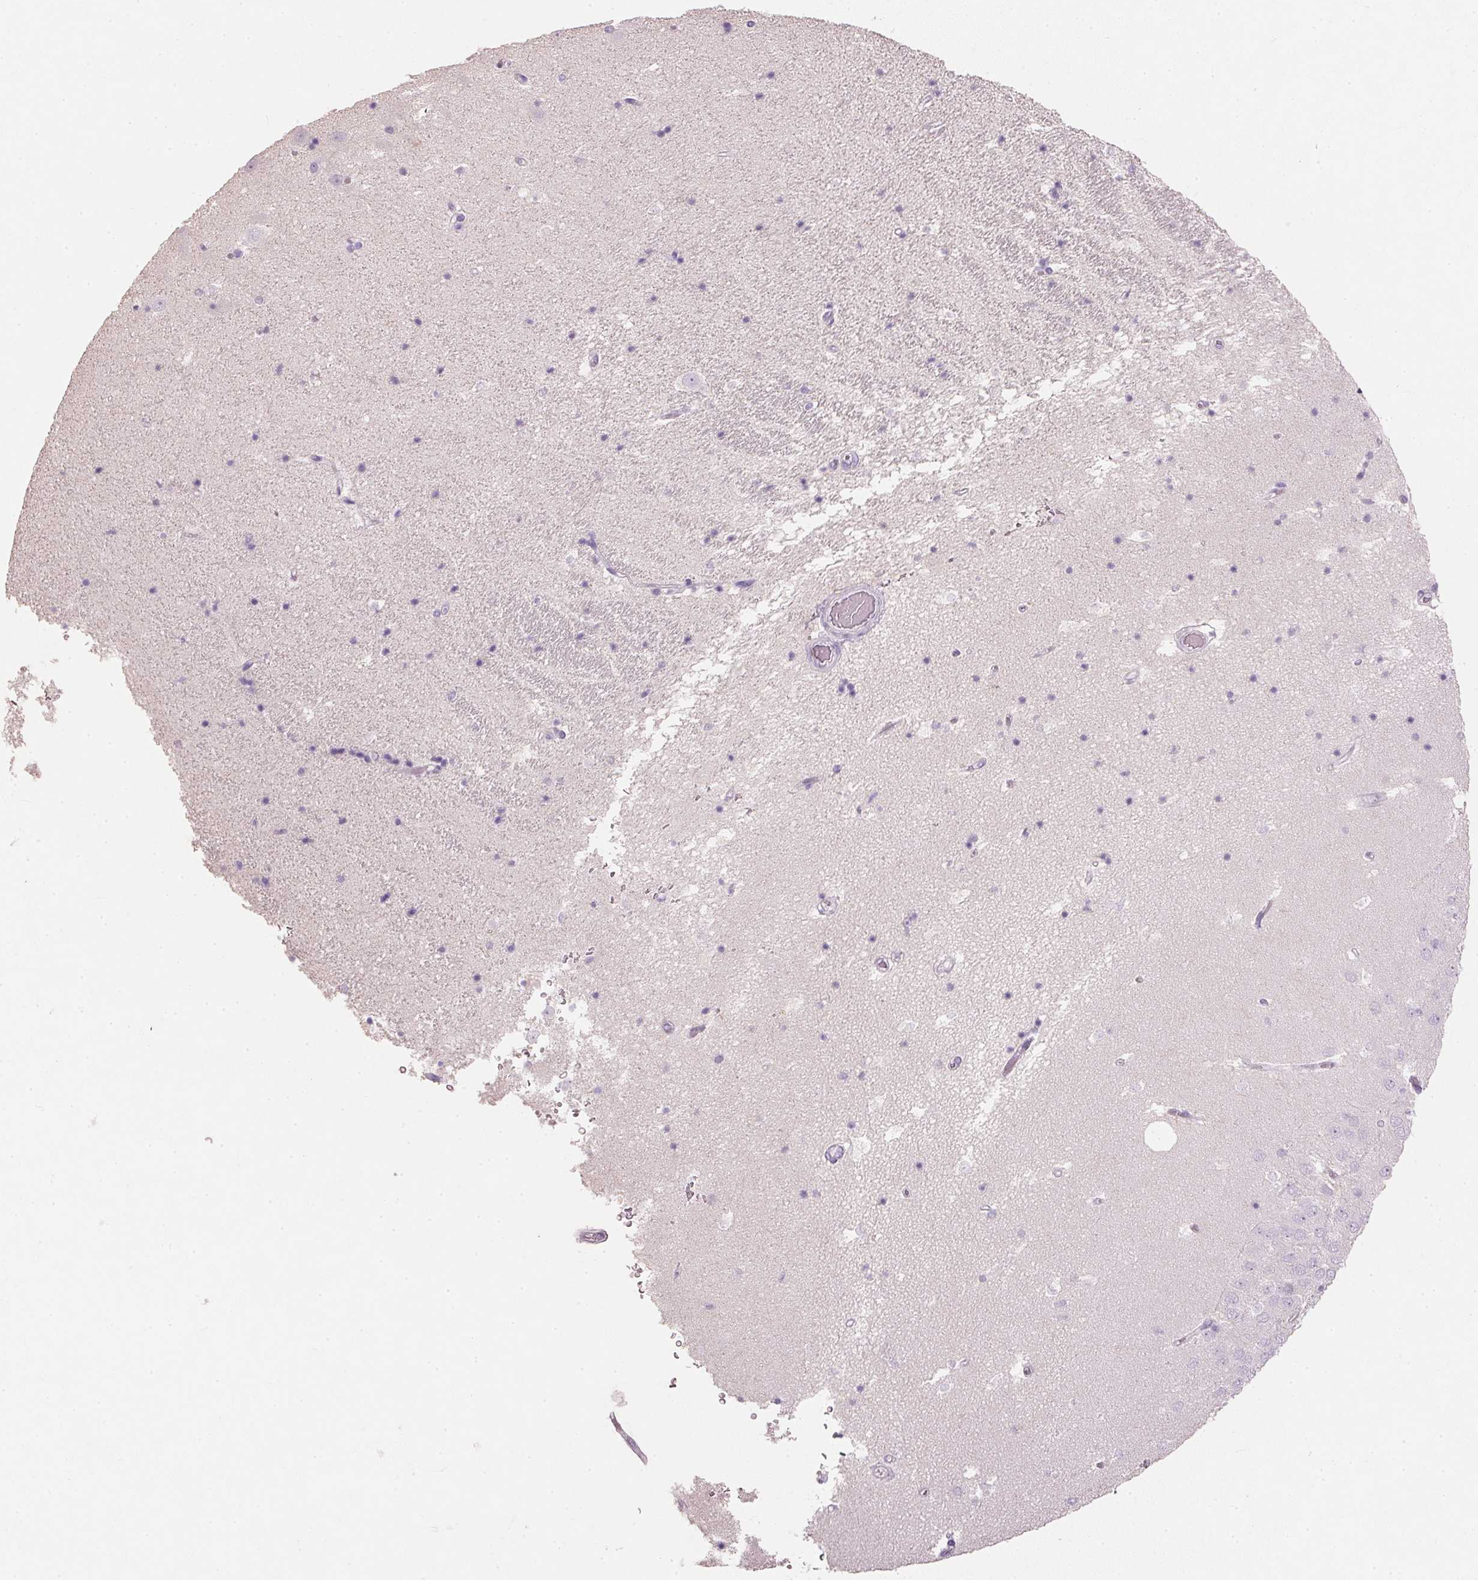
{"staining": {"intensity": "negative", "quantity": "none", "location": "none"}, "tissue": "hippocampus", "cell_type": "Glial cells", "image_type": "normal", "snomed": [{"axis": "morphology", "description": "Normal tissue, NOS"}, {"axis": "topography", "description": "Hippocampus"}], "caption": "A photomicrograph of hippocampus stained for a protein exhibits no brown staining in glial cells.", "gene": "HSD17B1", "patient": {"sex": "male", "age": 58}}